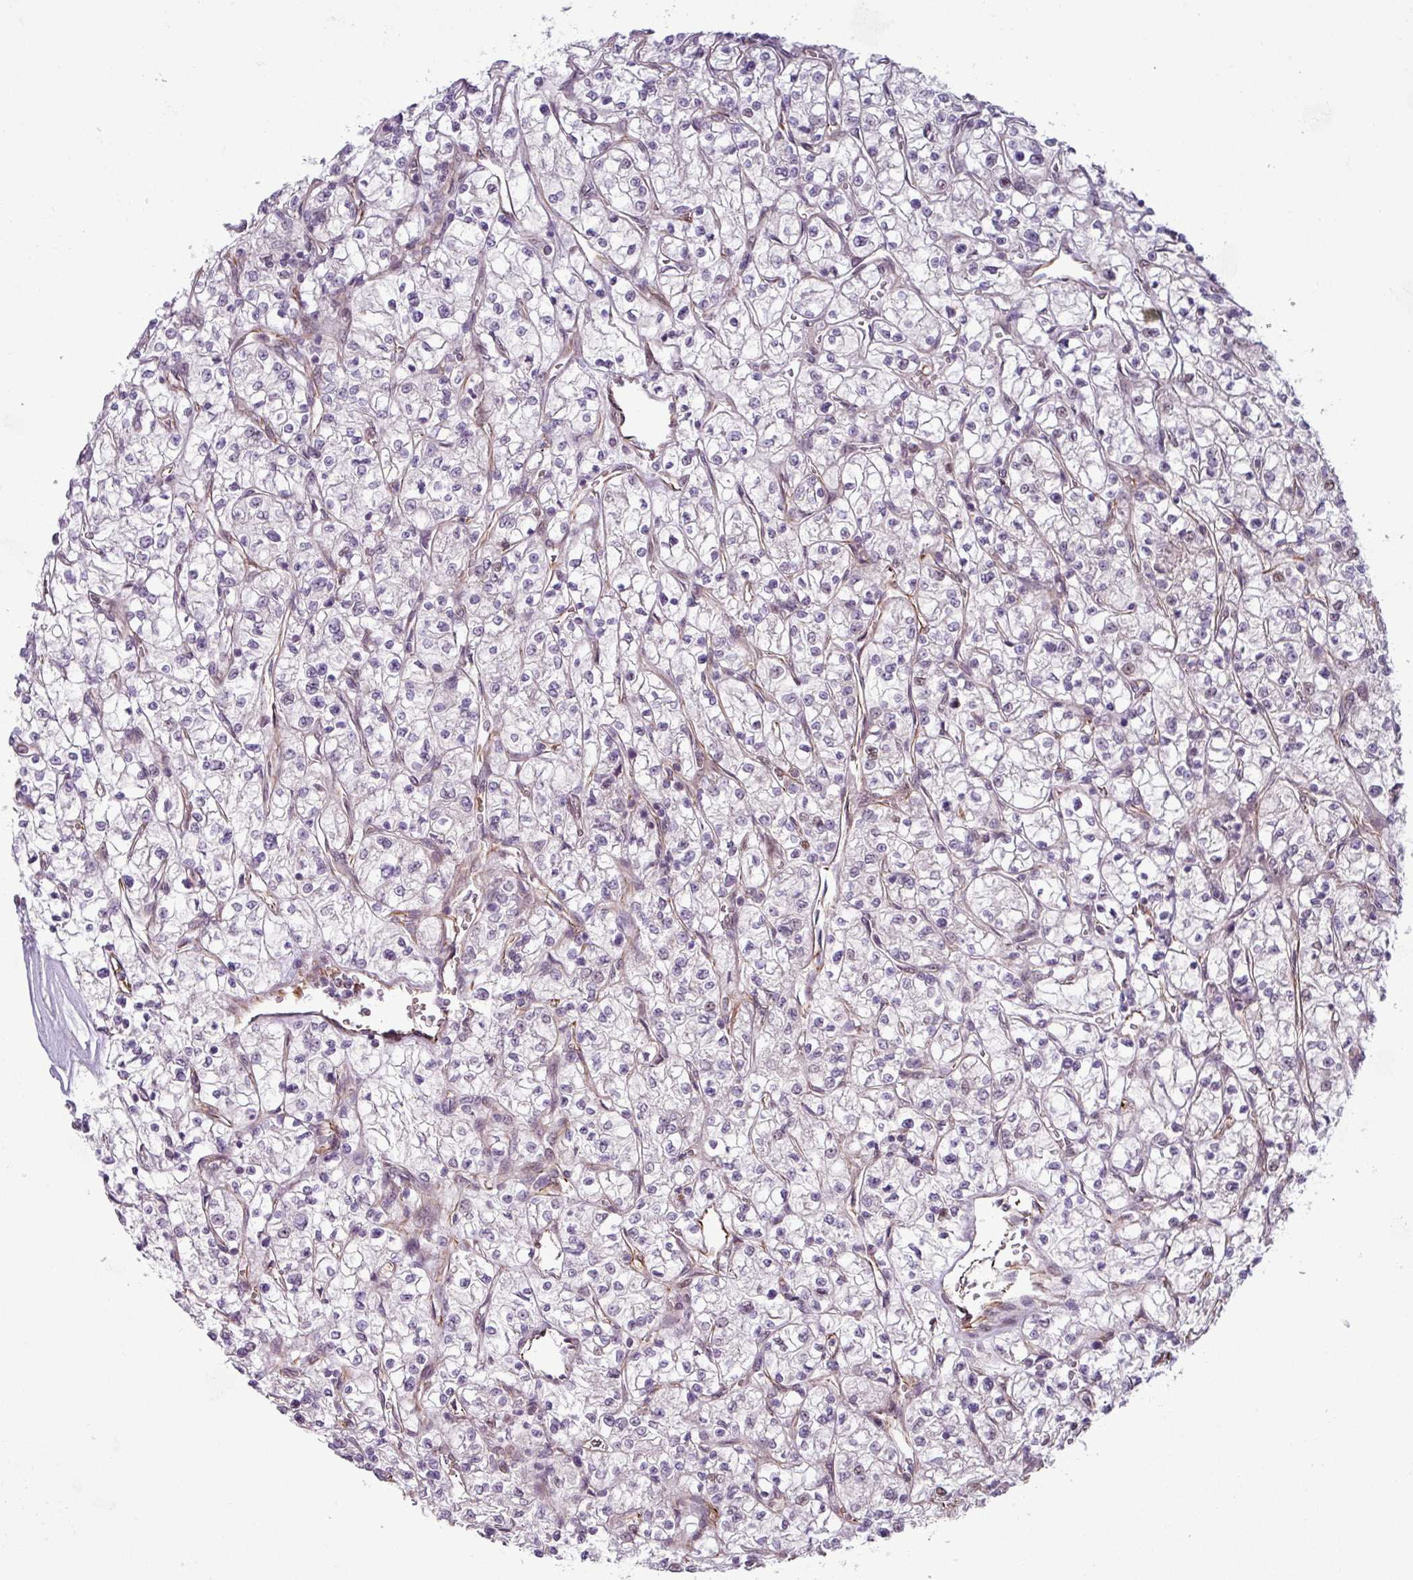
{"staining": {"intensity": "negative", "quantity": "none", "location": "none"}, "tissue": "renal cancer", "cell_type": "Tumor cells", "image_type": "cancer", "snomed": [{"axis": "morphology", "description": "Adenocarcinoma, NOS"}, {"axis": "topography", "description": "Kidney"}], "caption": "Tumor cells are negative for brown protein staining in renal cancer (adenocarcinoma).", "gene": "CHD3", "patient": {"sex": "female", "age": 64}}